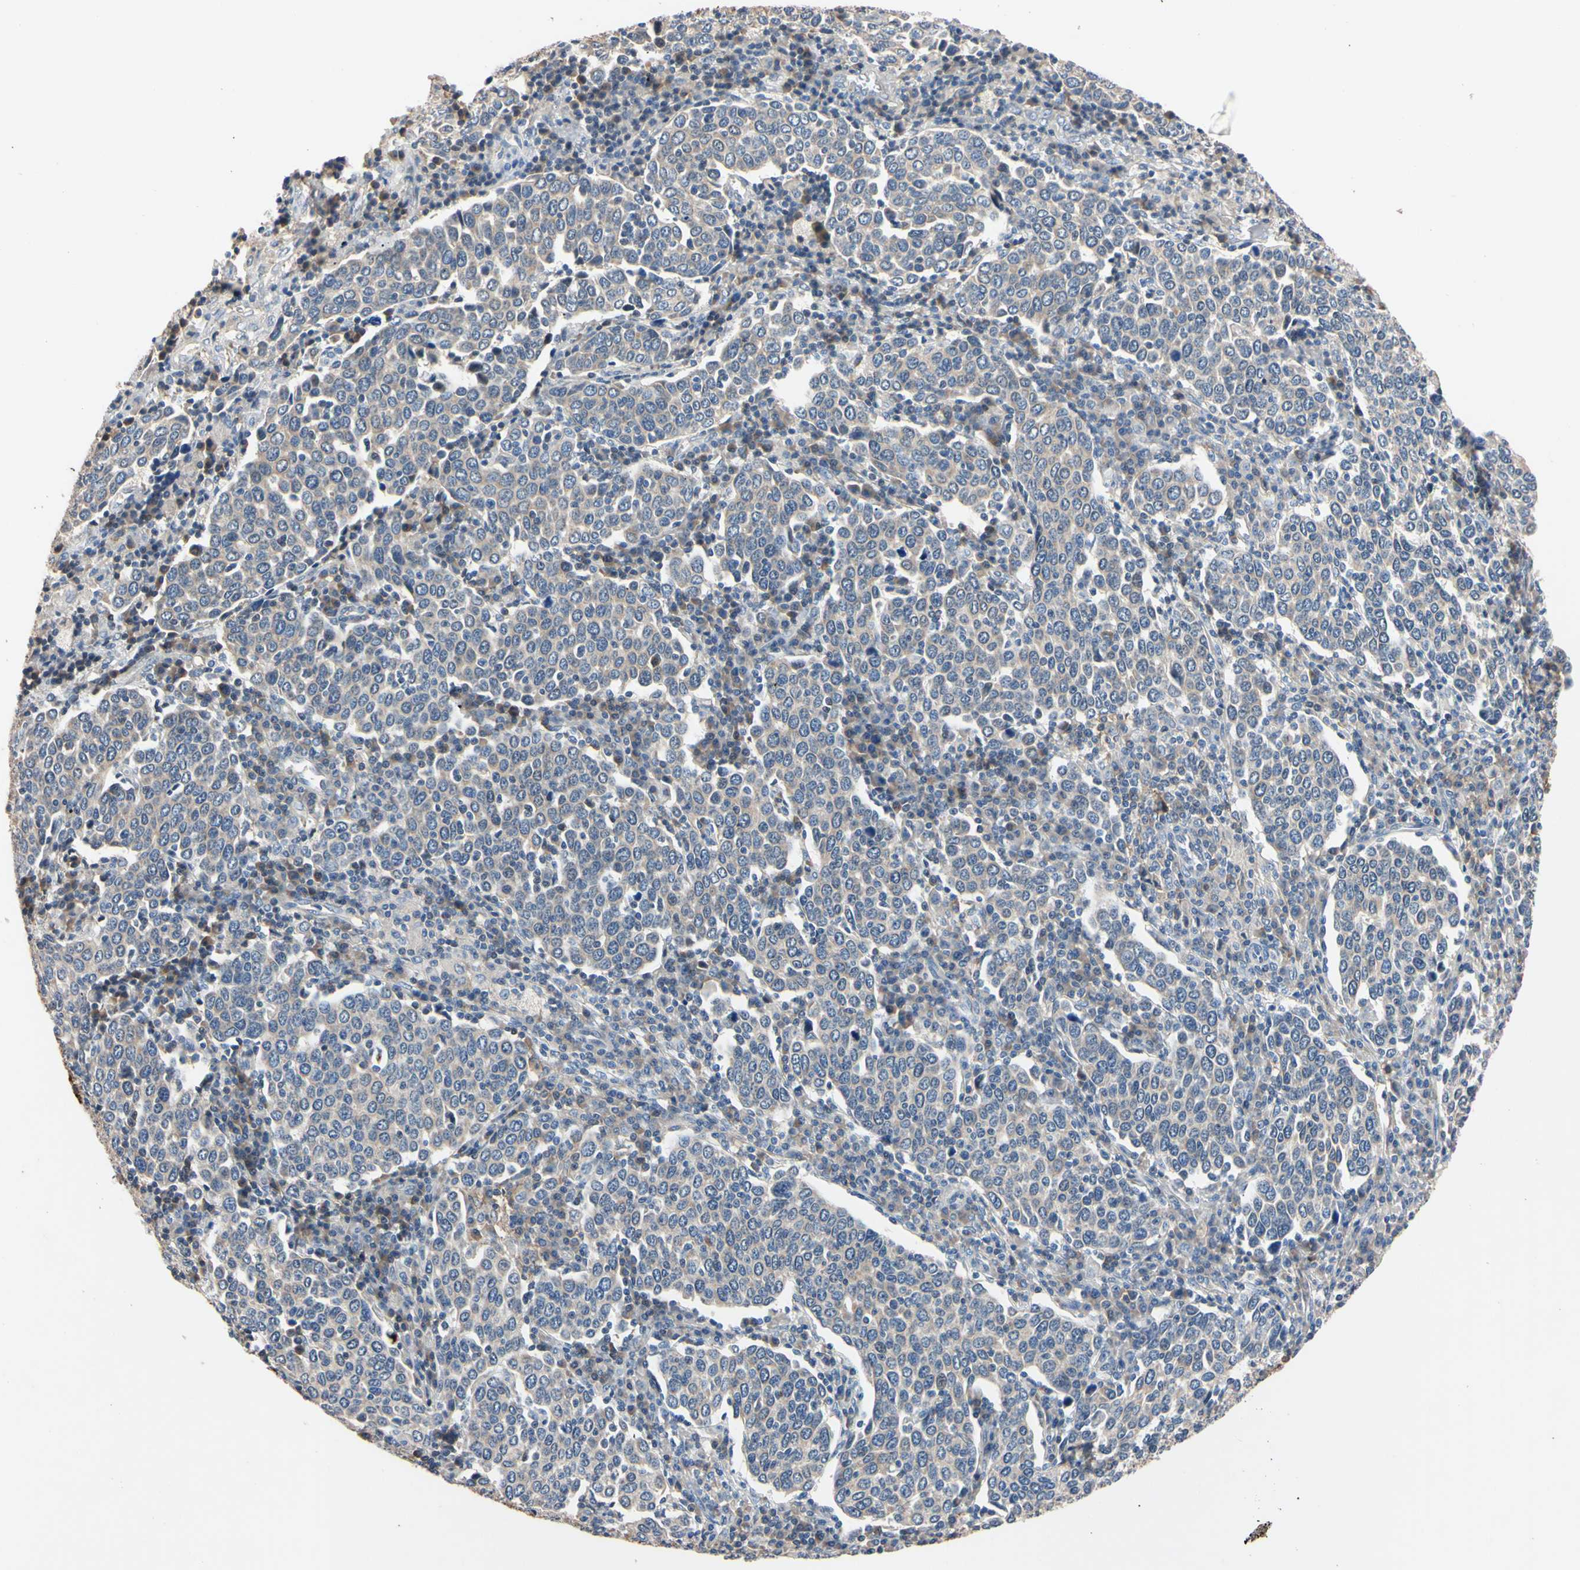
{"staining": {"intensity": "moderate", "quantity": "<25%", "location": "cytoplasmic/membranous"}, "tissue": "cervical cancer", "cell_type": "Tumor cells", "image_type": "cancer", "snomed": [{"axis": "morphology", "description": "Squamous cell carcinoma, NOS"}, {"axis": "topography", "description": "Cervix"}], "caption": "Protein staining of squamous cell carcinoma (cervical) tissue demonstrates moderate cytoplasmic/membranous expression in approximately <25% of tumor cells.", "gene": "PNKD", "patient": {"sex": "female", "age": 40}}